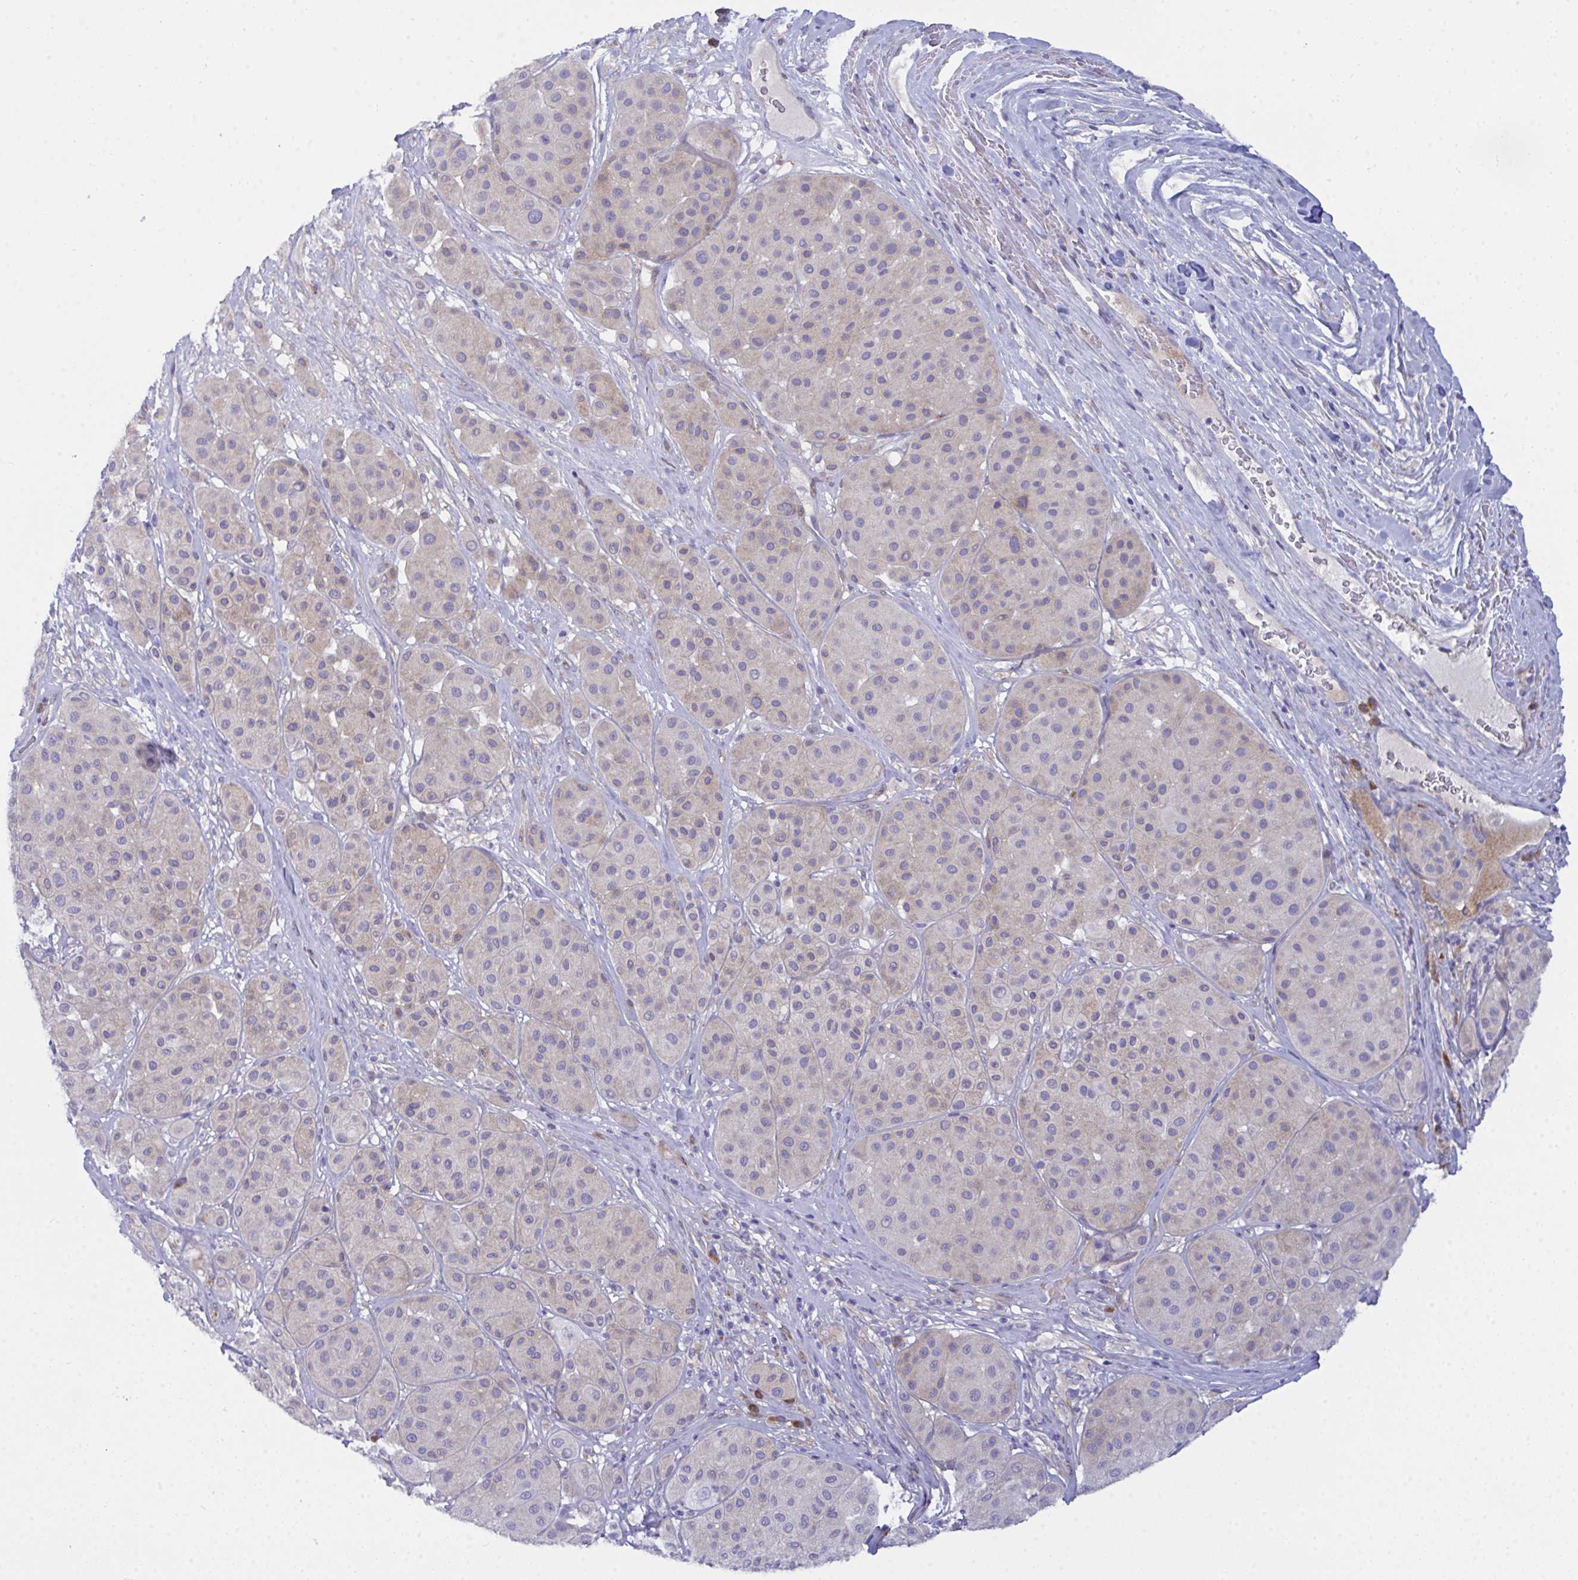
{"staining": {"intensity": "weak", "quantity": "<25%", "location": "cytoplasmic/membranous"}, "tissue": "melanoma", "cell_type": "Tumor cells", "image_type": "cancer", "snomed": [{"axis": "morphology", "description": "Malignant melanoma, Metastatic site"}, {"axis": "topography", "description": "Smooth muscle"}], "caption": "This is a photomicrograph of IHC staining of malignant melanoma (metastatic site), which shows no staining in tumor cells.", "gene": "GAB1", "patient": {"sex": "male", "age": 41}}